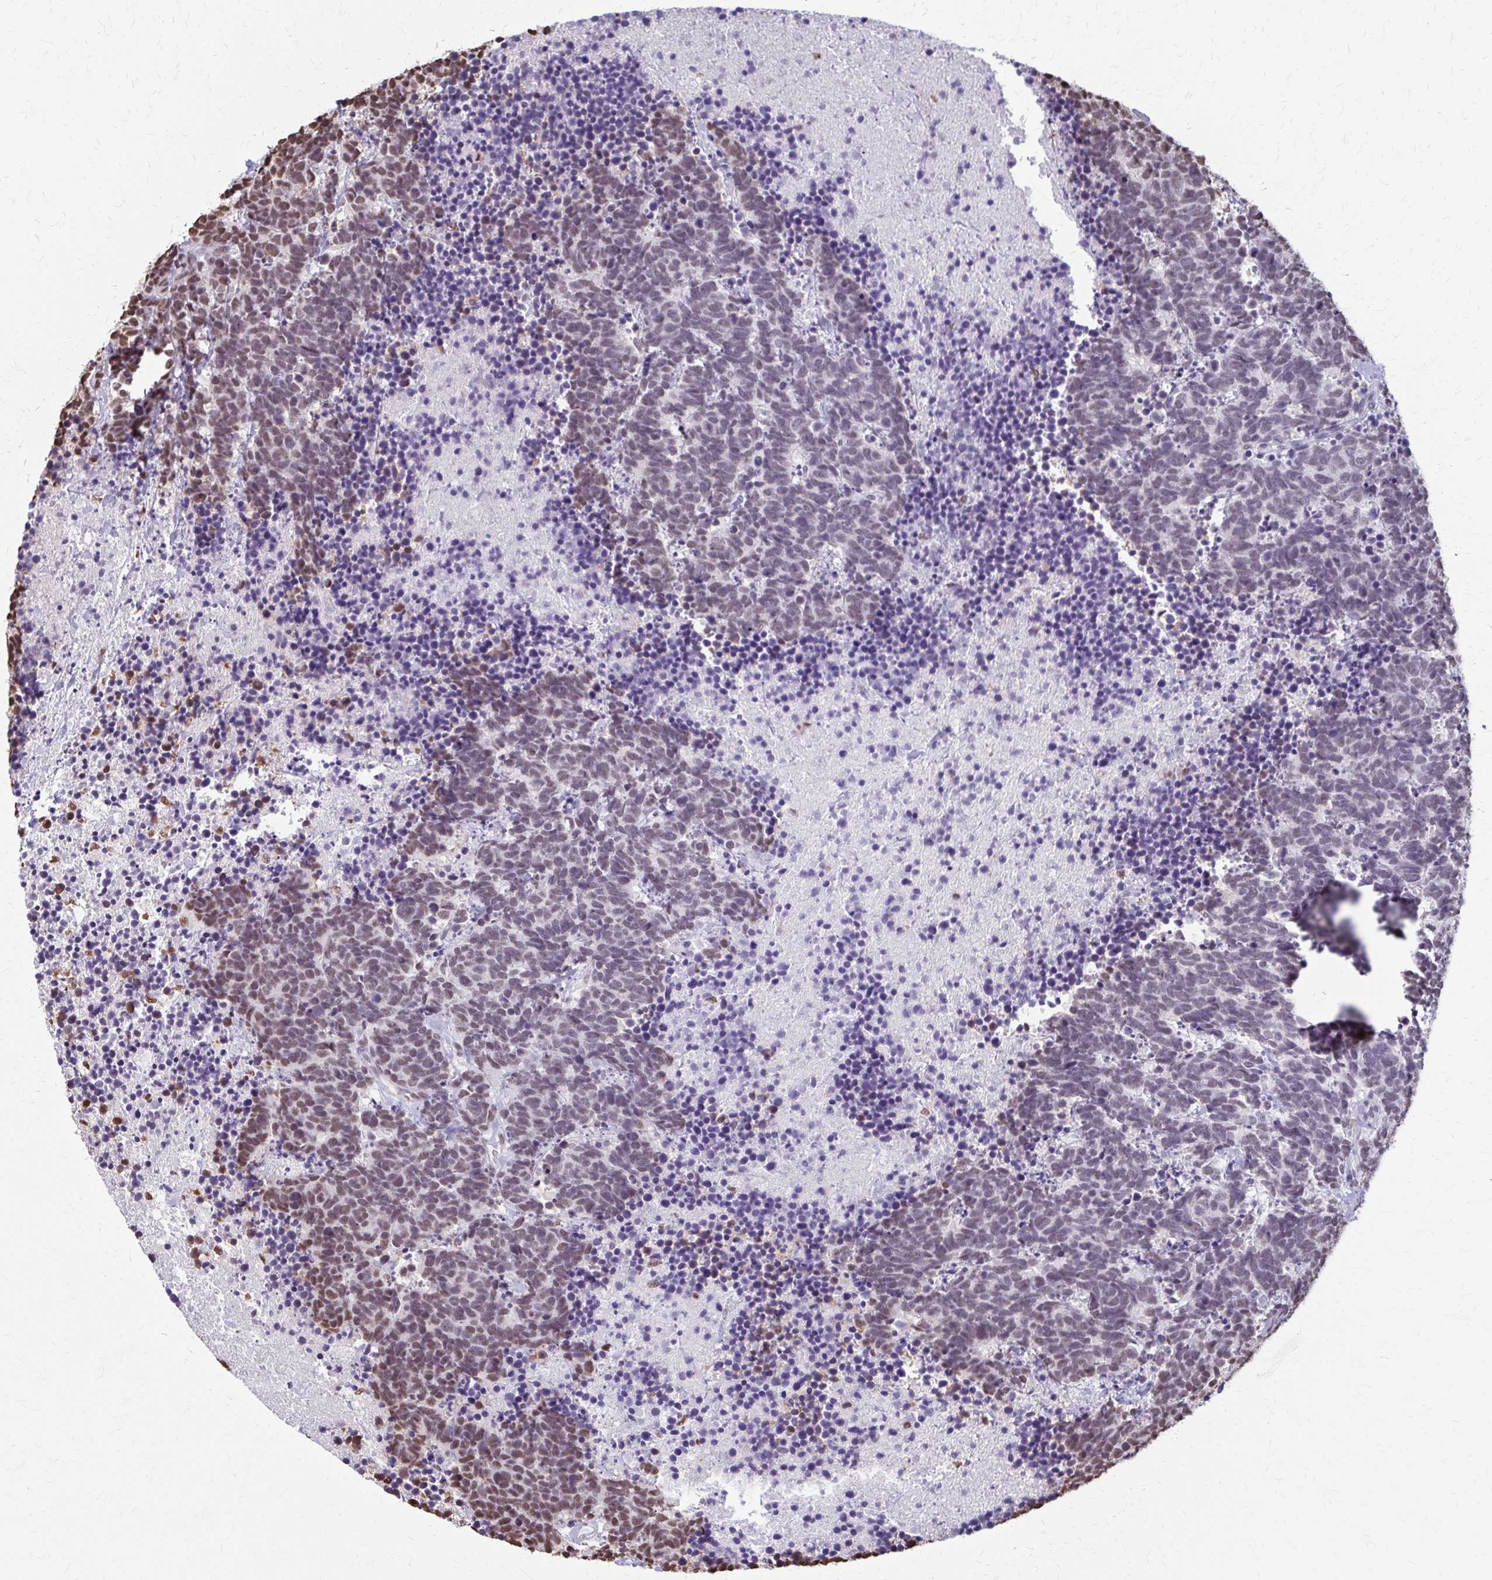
{"staining": {"intensity": "moderate", "quantity": "<25%", "location": "nuclear"}, "tissue": "carcinoid", "cell_type": "Tumor cells", "image_type": "cancer", "snomed": [{"axis": "morphology", "description": "Carcinoma, NOS"}, {"axis": "morphology", "description": "Carcinoid, malignant, NOS"}, {"axis": "topography", "description": "Prostate"}], "caption": "A low amount of moderate nuclear positivity is seen in about <25% of tumor cells in malignant carcinoid tissue.", "gene": "SNRPA", "patient": {"sex": "male", "age": 57}}